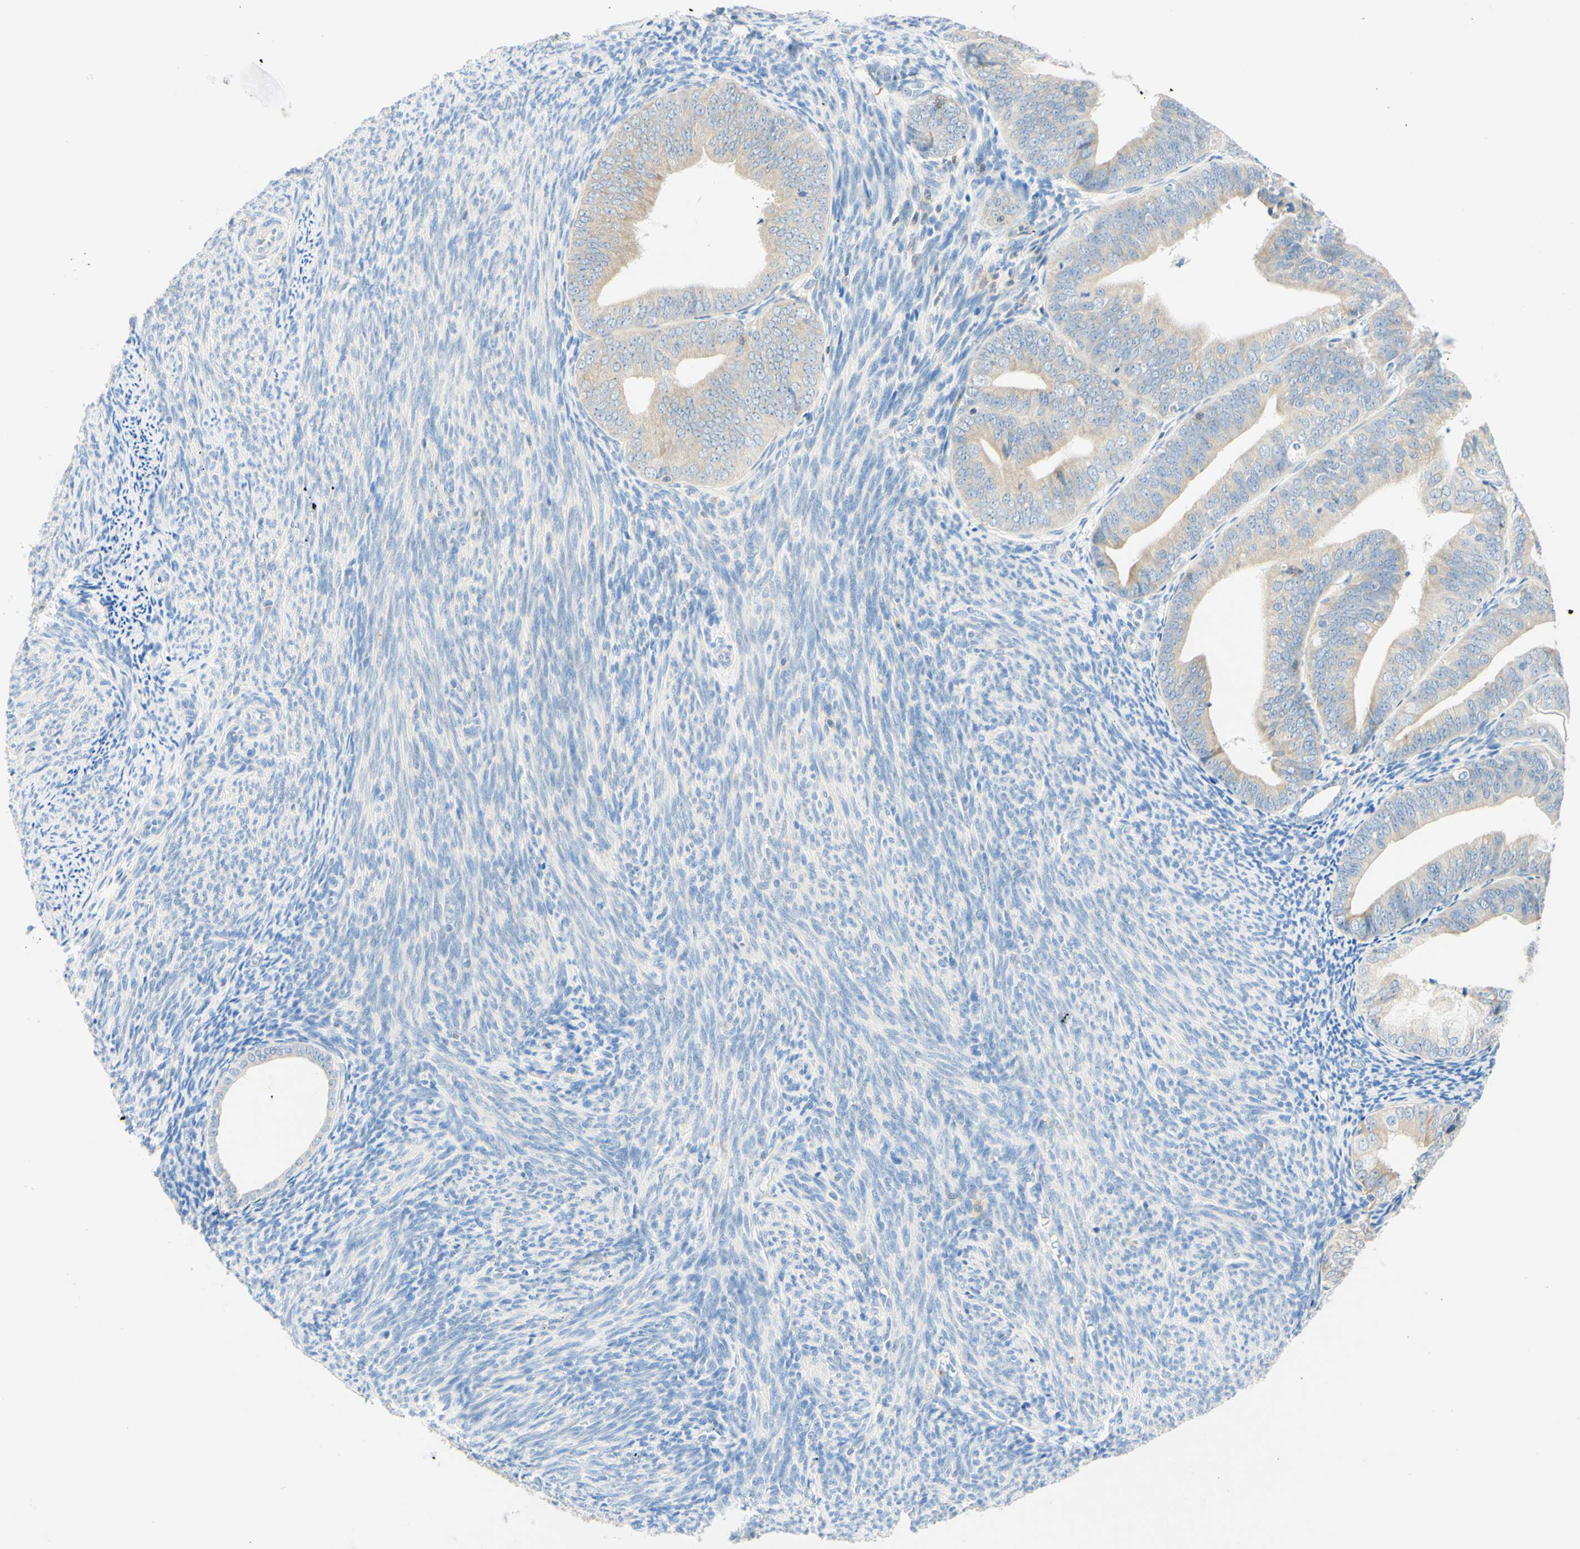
{"staining": {"intensity": "weak", "quantity": ">75%", "location": "cytoplasmic/membranous"}, "tissue": "endometrial cancer", "cell_type": "Tumor cells", "image_type": "cancer", "snomed": [{"axis": "morphology", "description": "Adenocarcinoma, NOS"}, {"axis": "topography", "description": "Endometrium"}], "caption": "A histopathology image showing weak cytoplasmic/membranous expression in about >75% of tumor cells in endometrial cancer, as visualized by brown immunohistochemical staining.", "gene": "LAT", "patient": {"sex": "female", "age": 63}}